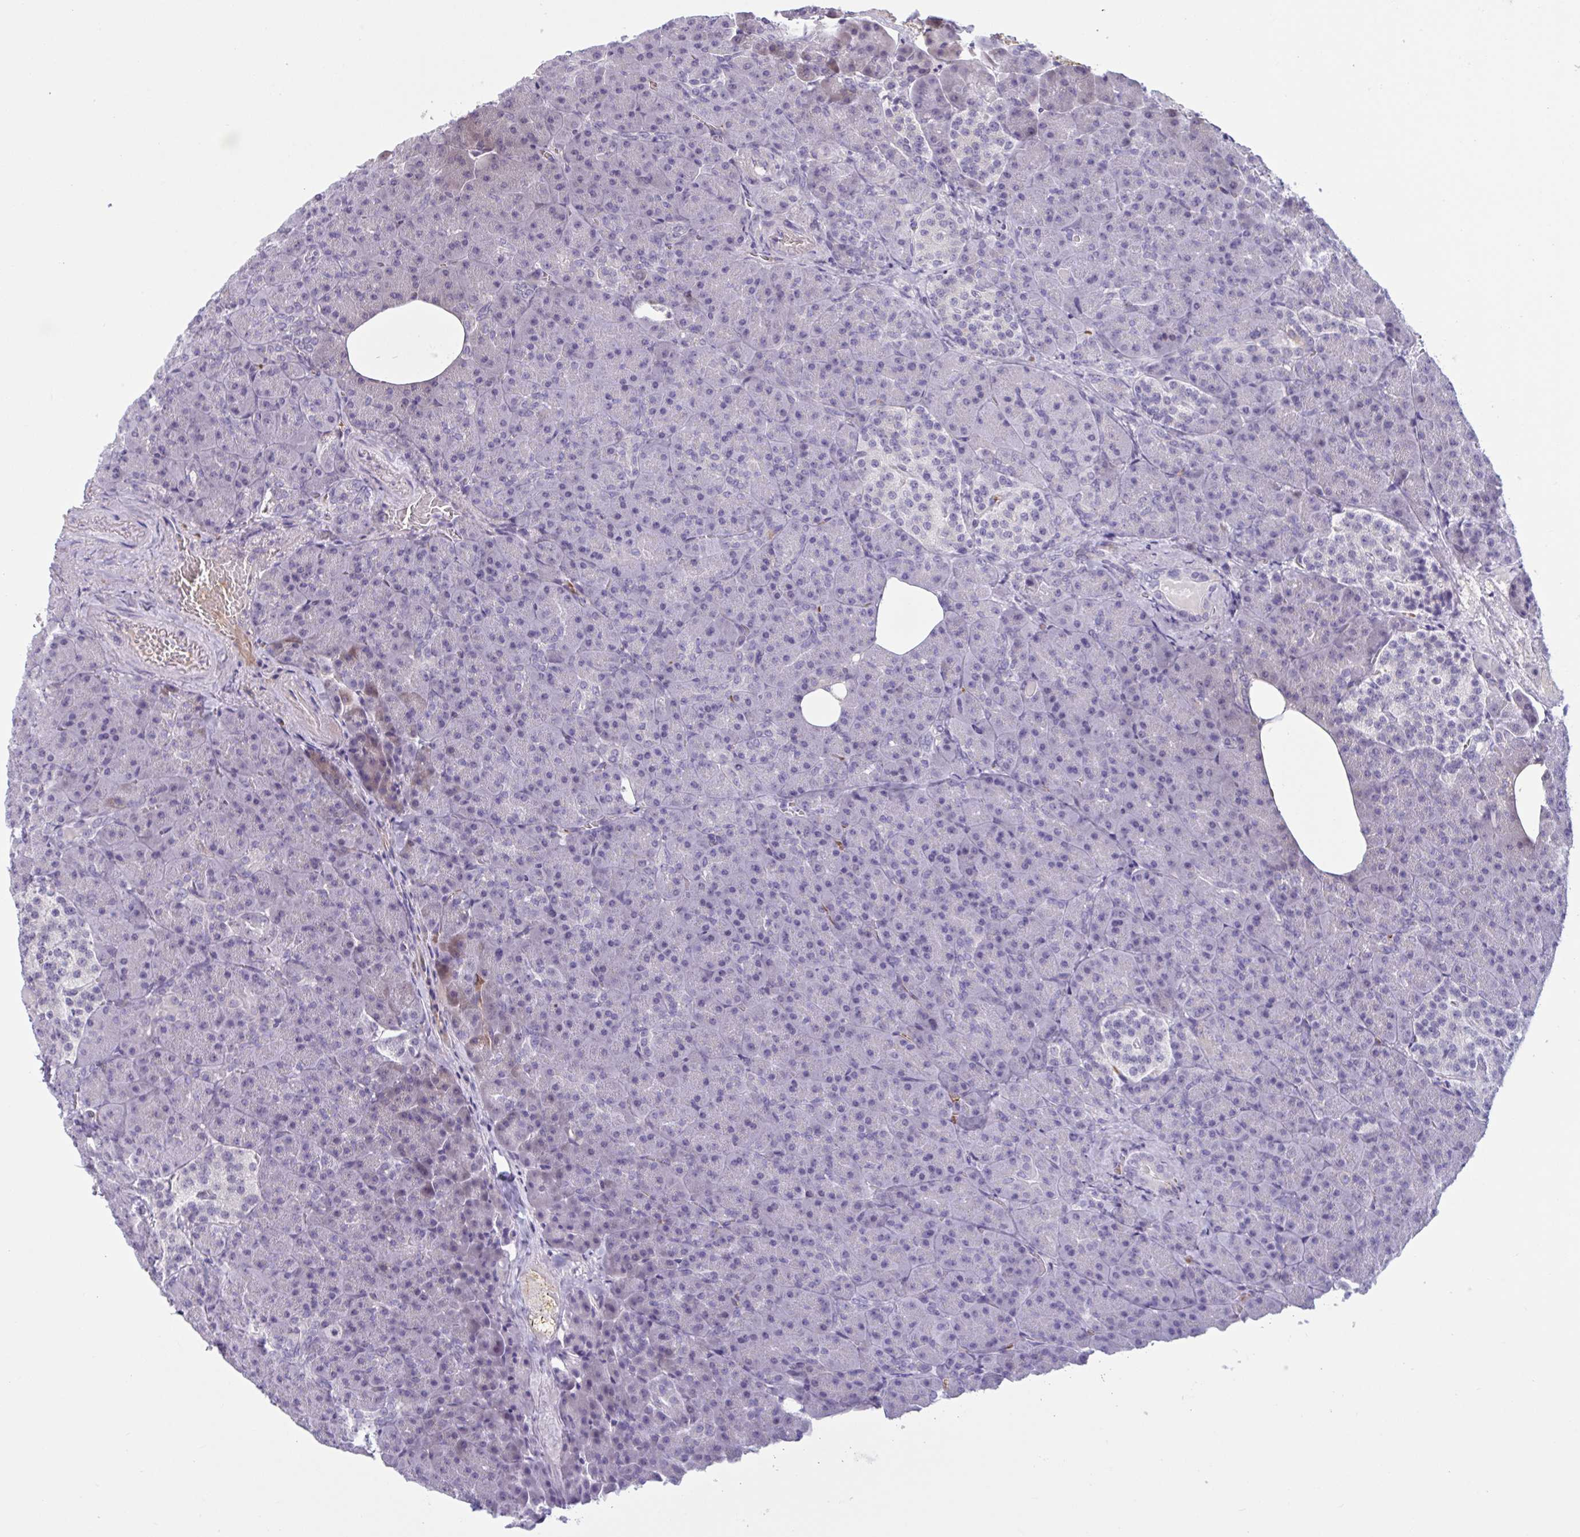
{"staining": {"intensity": "negative", "quantity": "none", "location": "none"}, "tissue": "pancreas", "cell_type": "Exocrine glandular cells", "image_type": "normal", "snomed": [{"axis": "morphology", "description": "Normal tissue, NOS"}, {"axis": "topography", "description": "Pancreas"}], "caption": "This is an immunohistochemistry (IHC) micrograph of benign human pancreas. There is no staining in exocrine glandular cells.", "gene": "HSD11B2", "patient": {"sex": "female", "age": 74}}